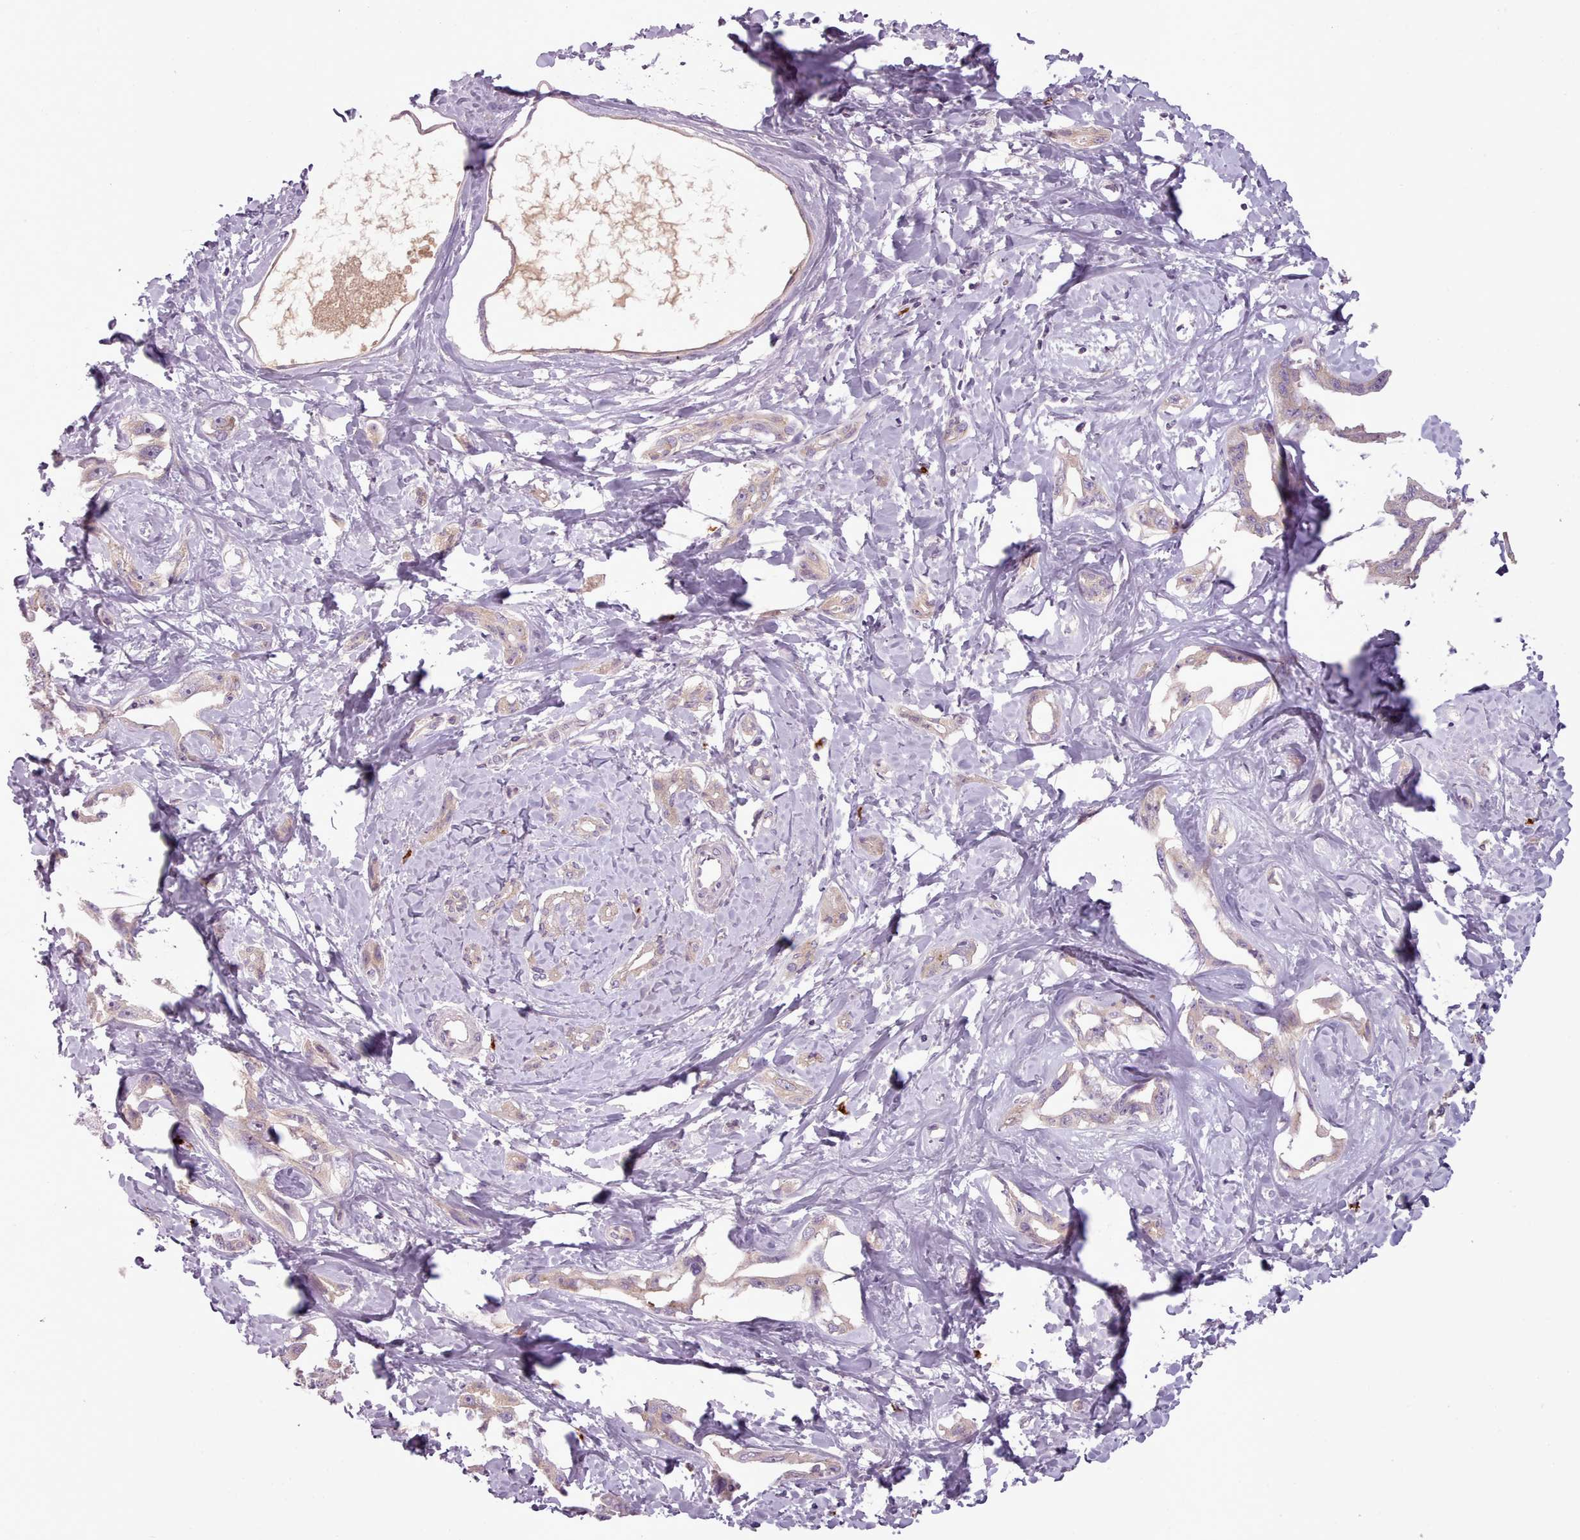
{"staining": {"intensity": "weak", "quantity": "25%-75%", "location": "cytoplasmic/membranous"}, "tissue": "liver cancer", "cell_type": "Tumor cells", "image_type": "cancer", "snomed": [{"axis": "morphology", "description": "Cholangiocarcinoma"}, {"axis": "topography", "description": "Liver"}], "caption": "Liver cancer tissue displays weak cytoplasmic/membranous expression in about 25%-75% of tumor cells", "gene": "LAPTM5", "patient": {"sex": "male", "age": 59}}